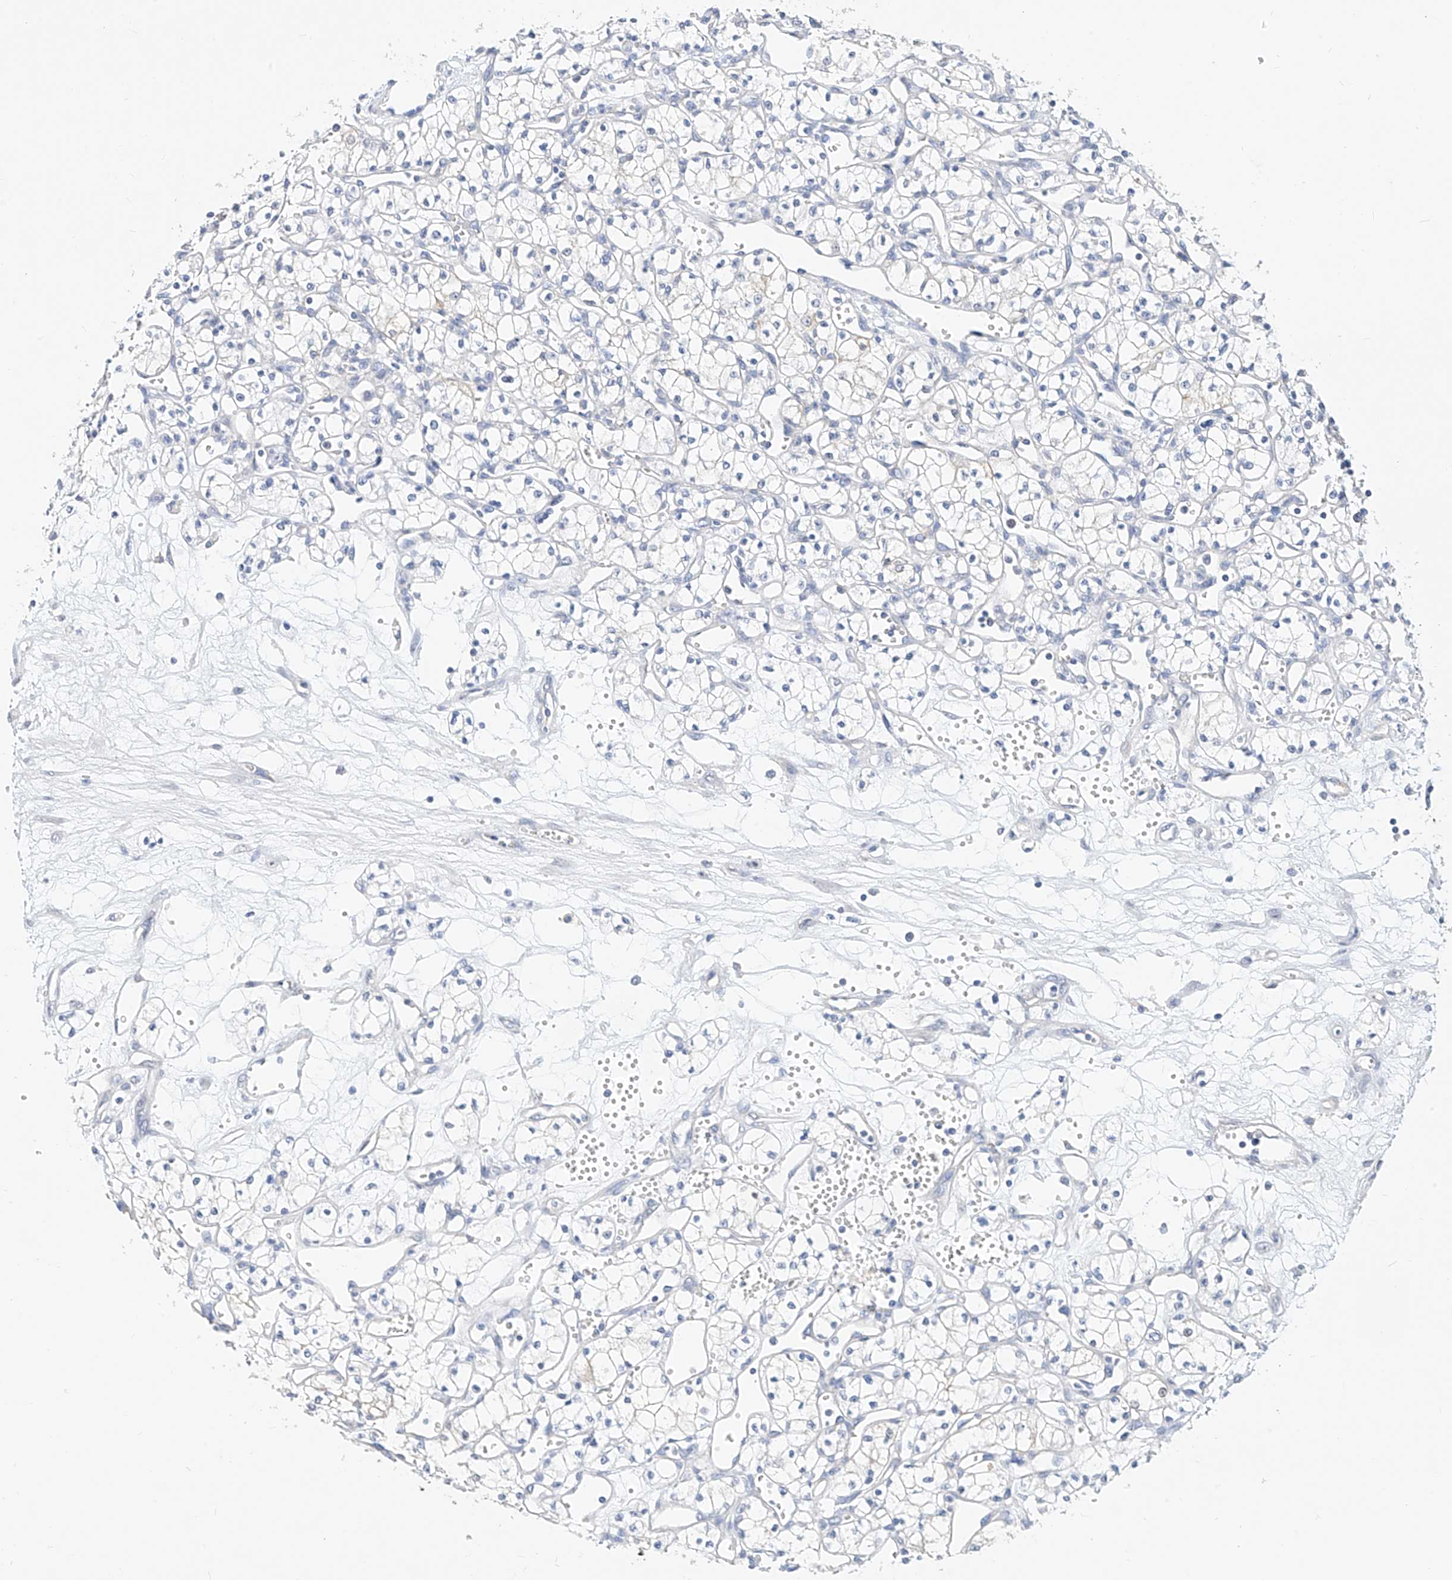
{"staining": {"intensity": "negative", "quantity": "none", "location": "none"}, "tissue": "renal cancer", "cell_type": "Tumor cells", "image_type": "cancer", "snomed": [{"axis": "morphology", "description": "Adenocarcinoma, NOS"}, {"axis": "topography", "description": "Kidney"}], "caption": "Renal cancer (adenocarcinoma) stained for a protein using IHC reveals no expression tumor cells.", "gene": "ZZEF1", "patient": {"sex": "male", "age": 59}}